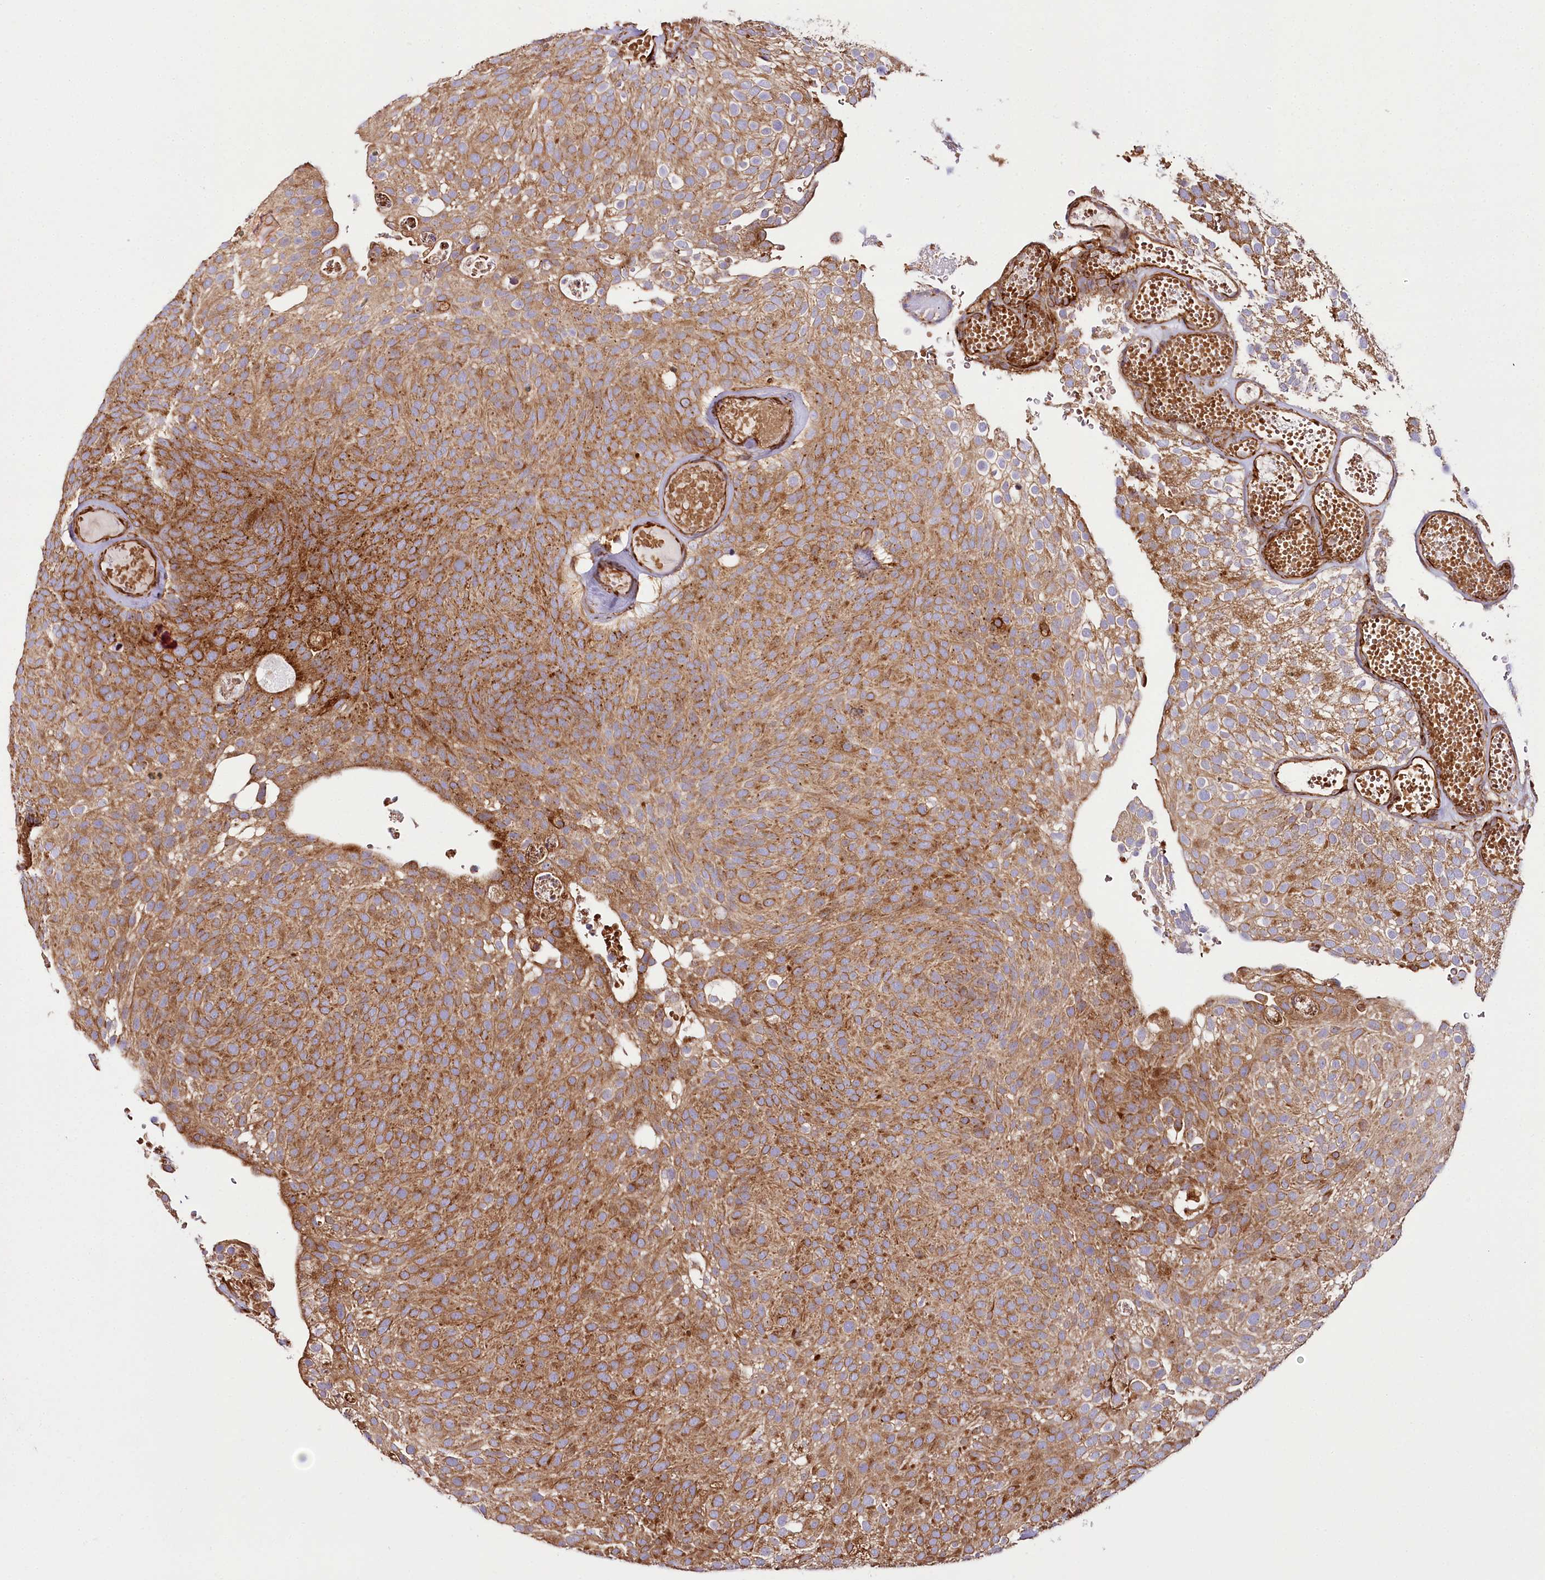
{"staining": {"intensity": "moderate", "quantity": ">75%", "location": "cytoplasmic/membranous"}, "tissue": "urothelial cancer", "cell_type": "Tumor cells", "image_type": "cancer", "snomed": [{"axis": "morphology", "description": "Urothelial carcinoma, Low grade"}, {"axis": "topography", "description": "Urinary bladder"}], "caption": "A histopathology image of urothelial carcinoma (low-grade) stained for a protein shows moderate cytoplasmic/membranous brown staining in tumor cells. (DAB IHC, brown staining for protein, blue staining for nuclei).", "gene": "THUMPD3", "patient": {"sex": "male", "age": 78}}